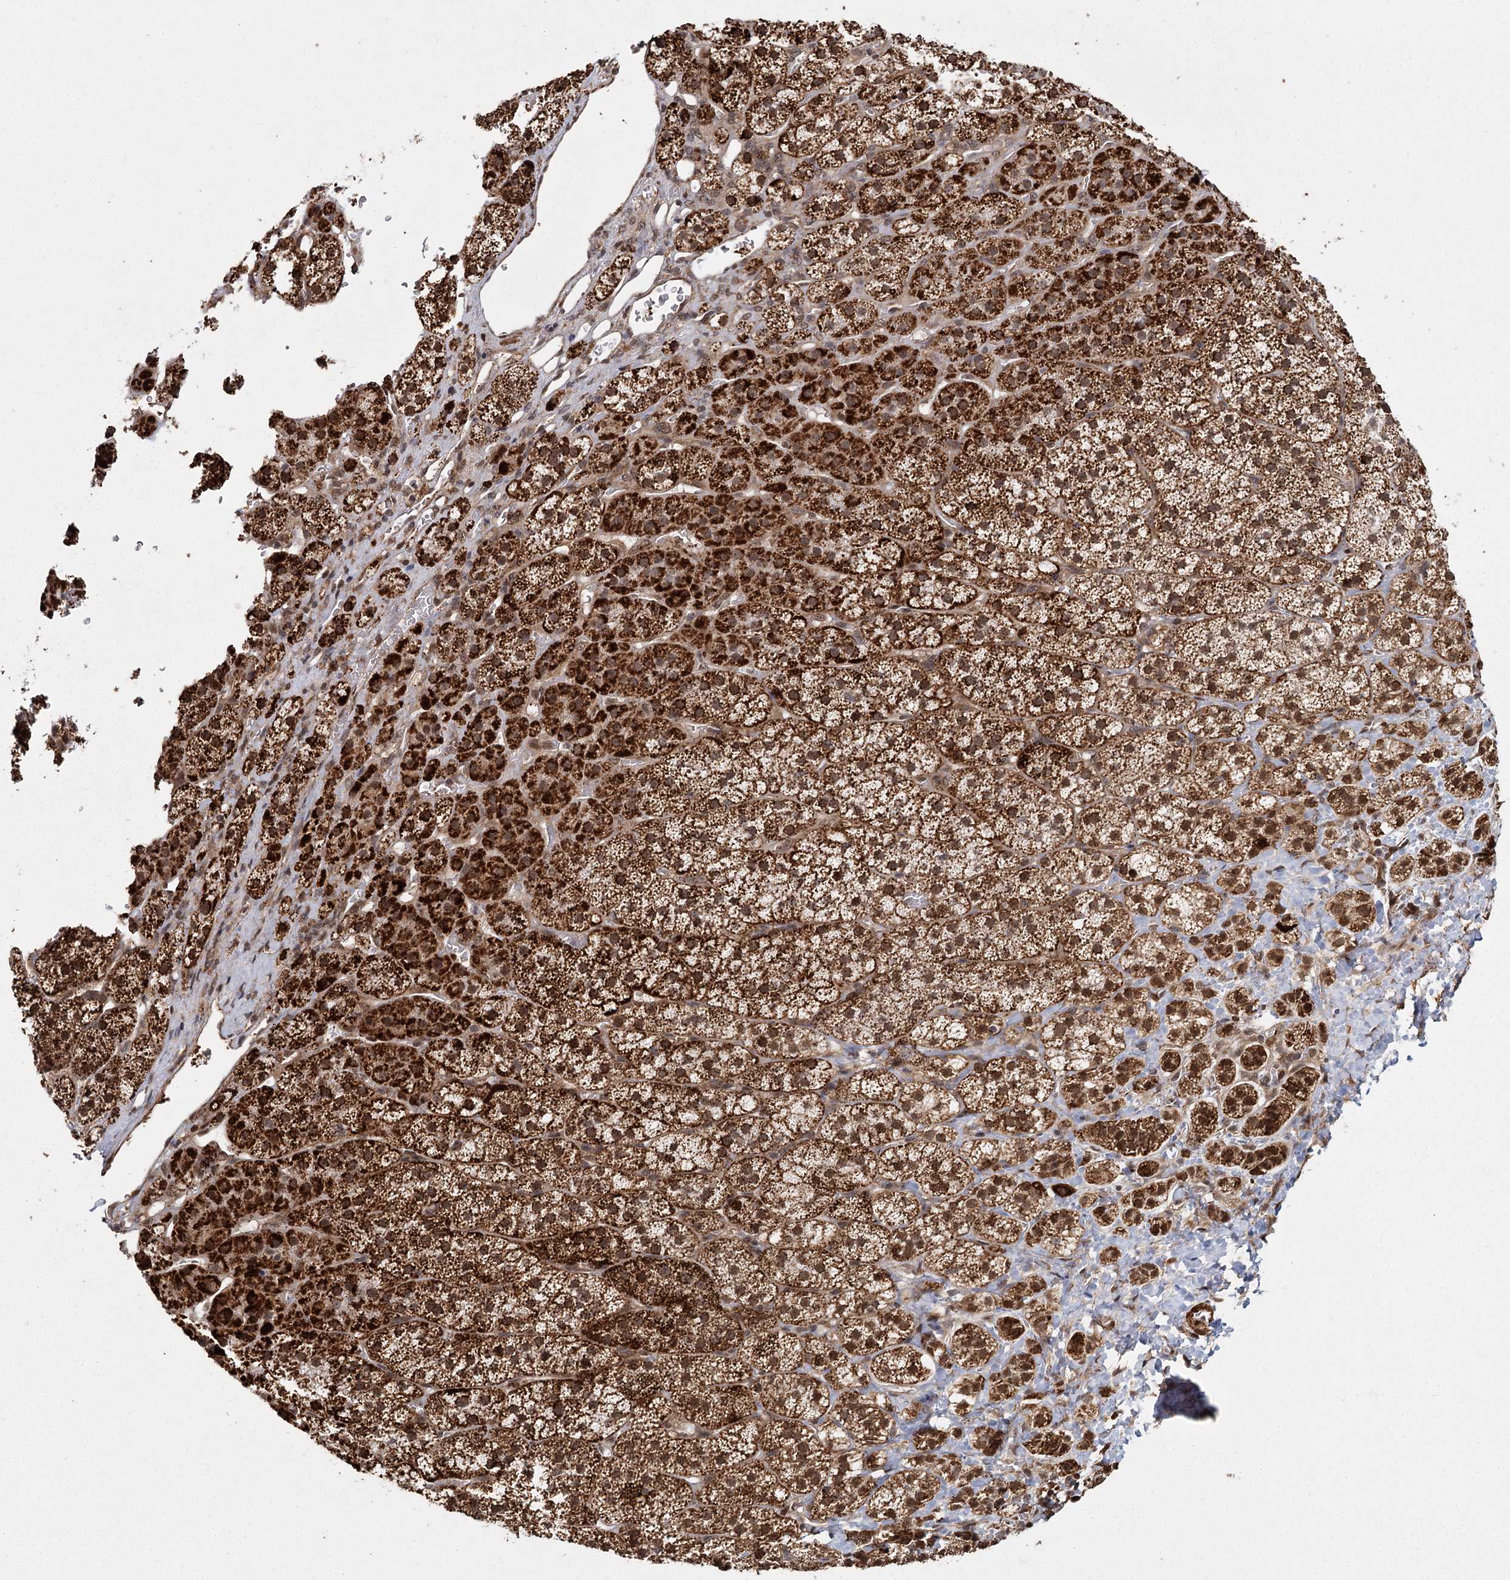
{"staining": {"intensity": "strong", "quantity": ">75%", "location": "cytoplasmic/membranous,nuclear"}, "tissue": "adrenal gland", "cell_type": "Glandular cells", "image_type": "normal", "snomed": [{"axis": "morphology", "description": "Normal tissue, NOS"}, {"axis": "topography", "description": "Adrenal gland"}], "caption": "A high amount of strong cytoplasmic/membranous,nuclear positivity is appreciated in approximately >75% of glandular cells in normal adrenal gland.", "gene": "ZCCHC24", "patient": {"sex": "female", "age": 44}}